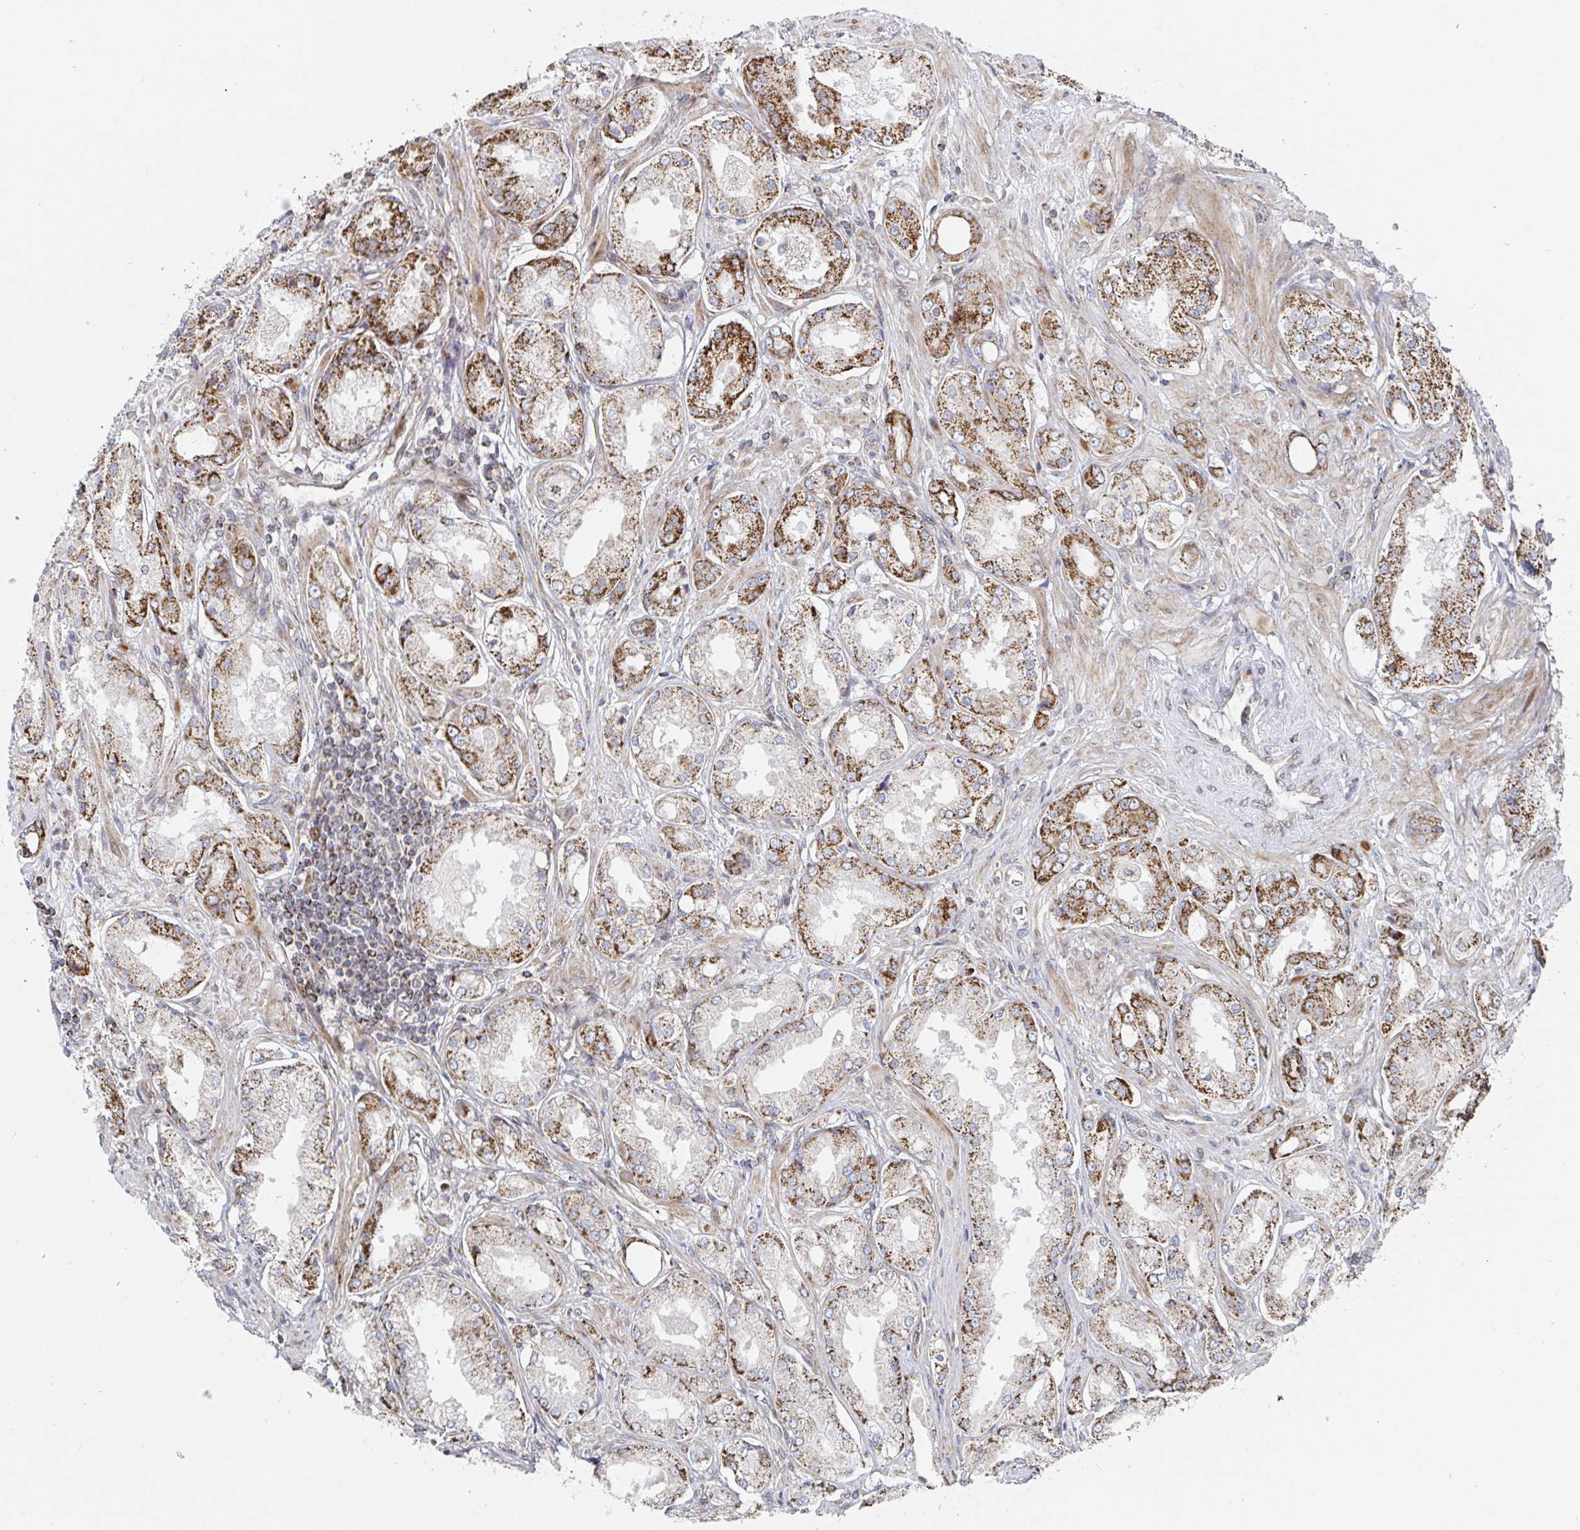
{"staining": {"intensity": "moderate", "quantity": ">75%", "location": "cytoplasmic/membranous"}, "tissue": "prostate cancer", "cell_type": "Tumor cells", "image_type": "cancer", "snomed": [{"axis": "morphology", "description": "Adenocarcinoma, Low grade"}, {"axis": "topography", "description": "Prostate"}], "caption": "Prostate cancer (adenocarcinoma (low-grade)) tissue displays moderate cytoplasmic/membranous staining in about >75% of tumor cells", "gene": "STARD8", "patient": {"sex": "male", "age": 68}}